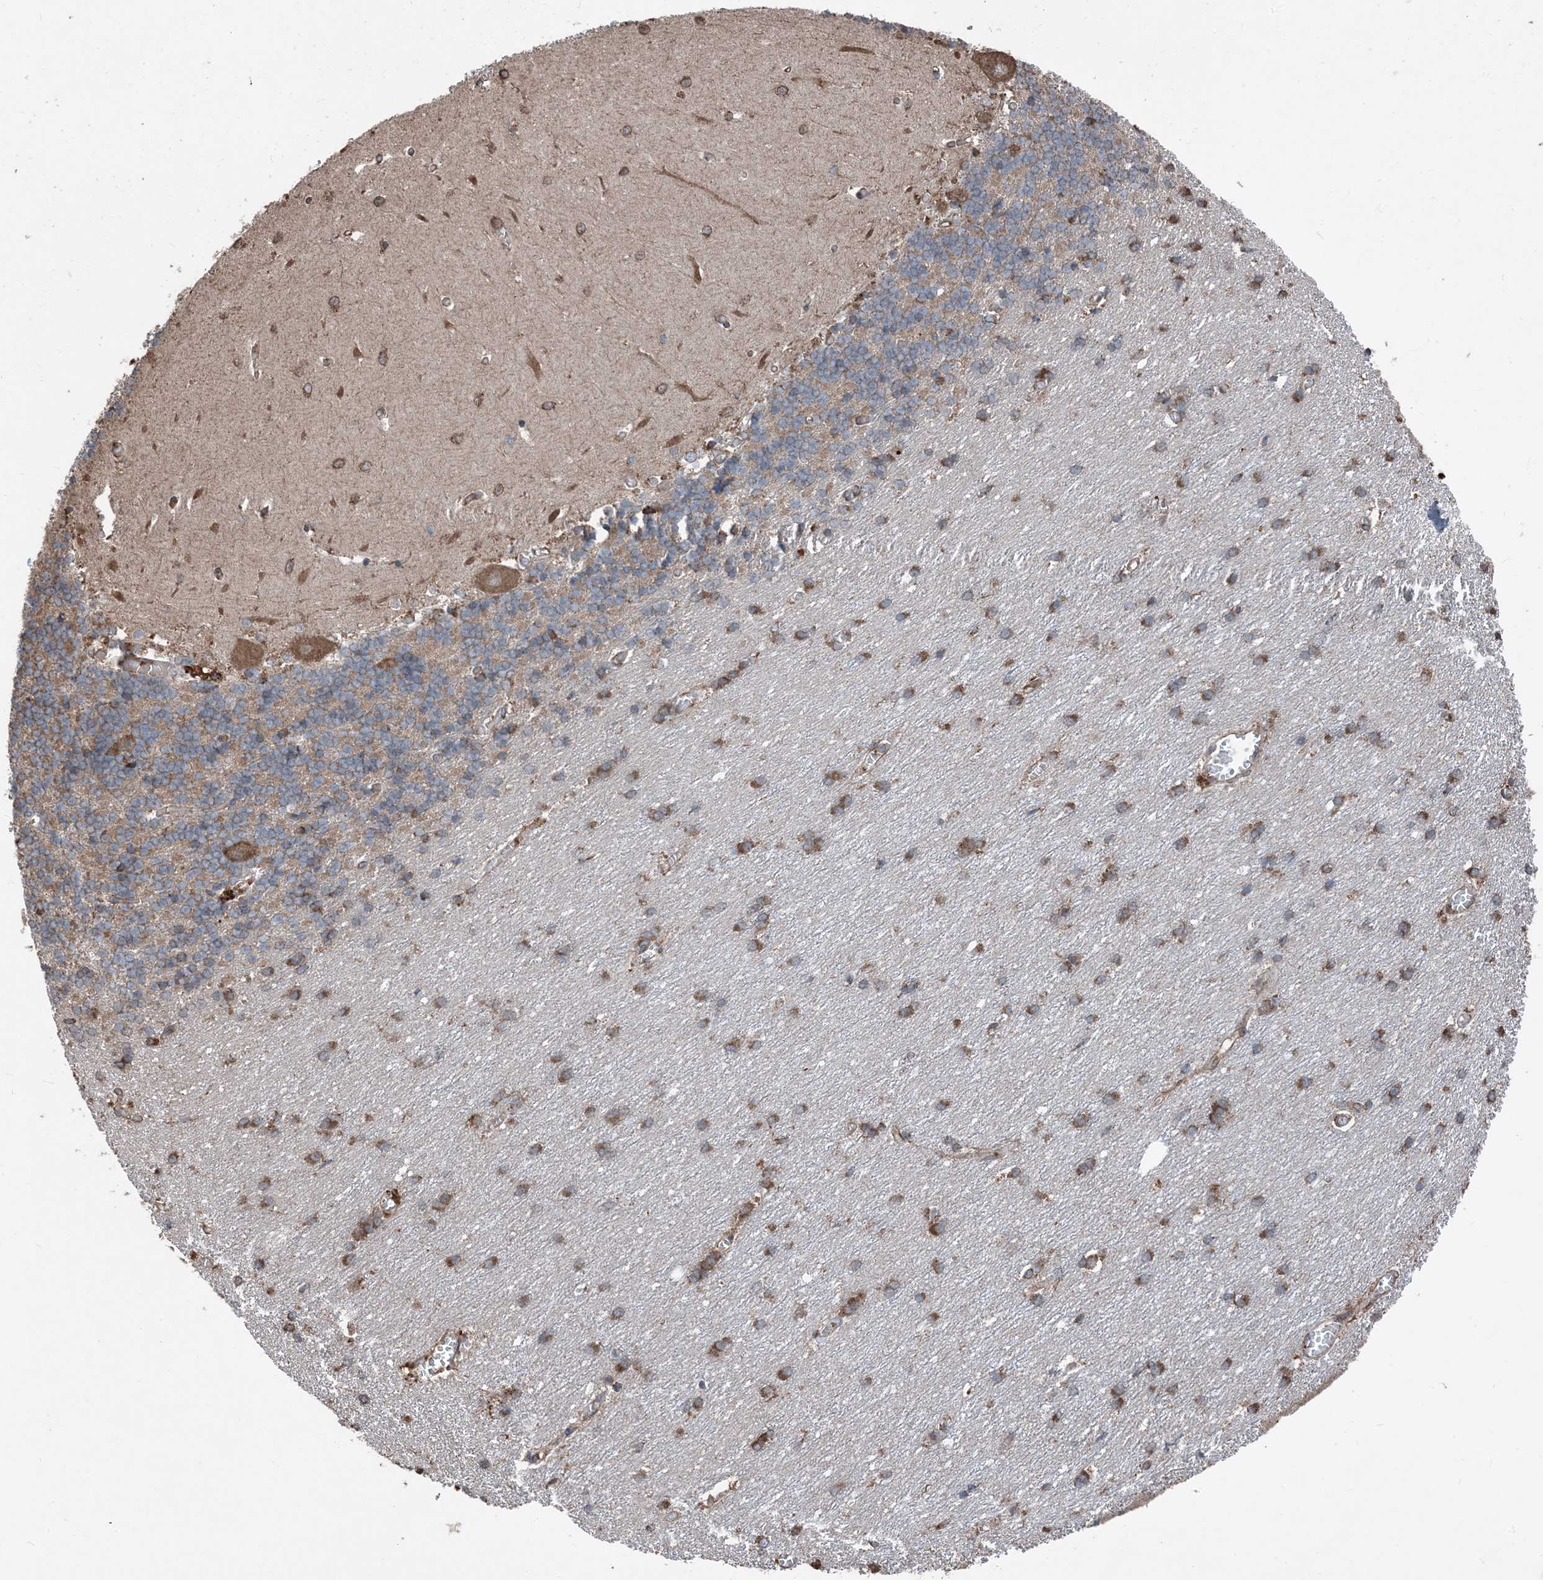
{"staining": {"intensity": "moderate", "quantity": "25%-75%", "location": "cytoplasmic/membranous"}, "tissue": "cerebellum", "cell_type": "Cells in granular layer", "image_type": "normal", "snomed": [{"axis": "morphology", "description": "Normal tissue, NOS"}, {"axis": "topography", "description": "Cerebellum"}], "caption": "Cells in granular layer demonstrate medium levels of moderate cytoplasmic/membranous staining in approximately 25%-75% of cells in normal human cerebellum.", "gene": "PDIA6", "patient": {"sex": "male", "age": 37}}